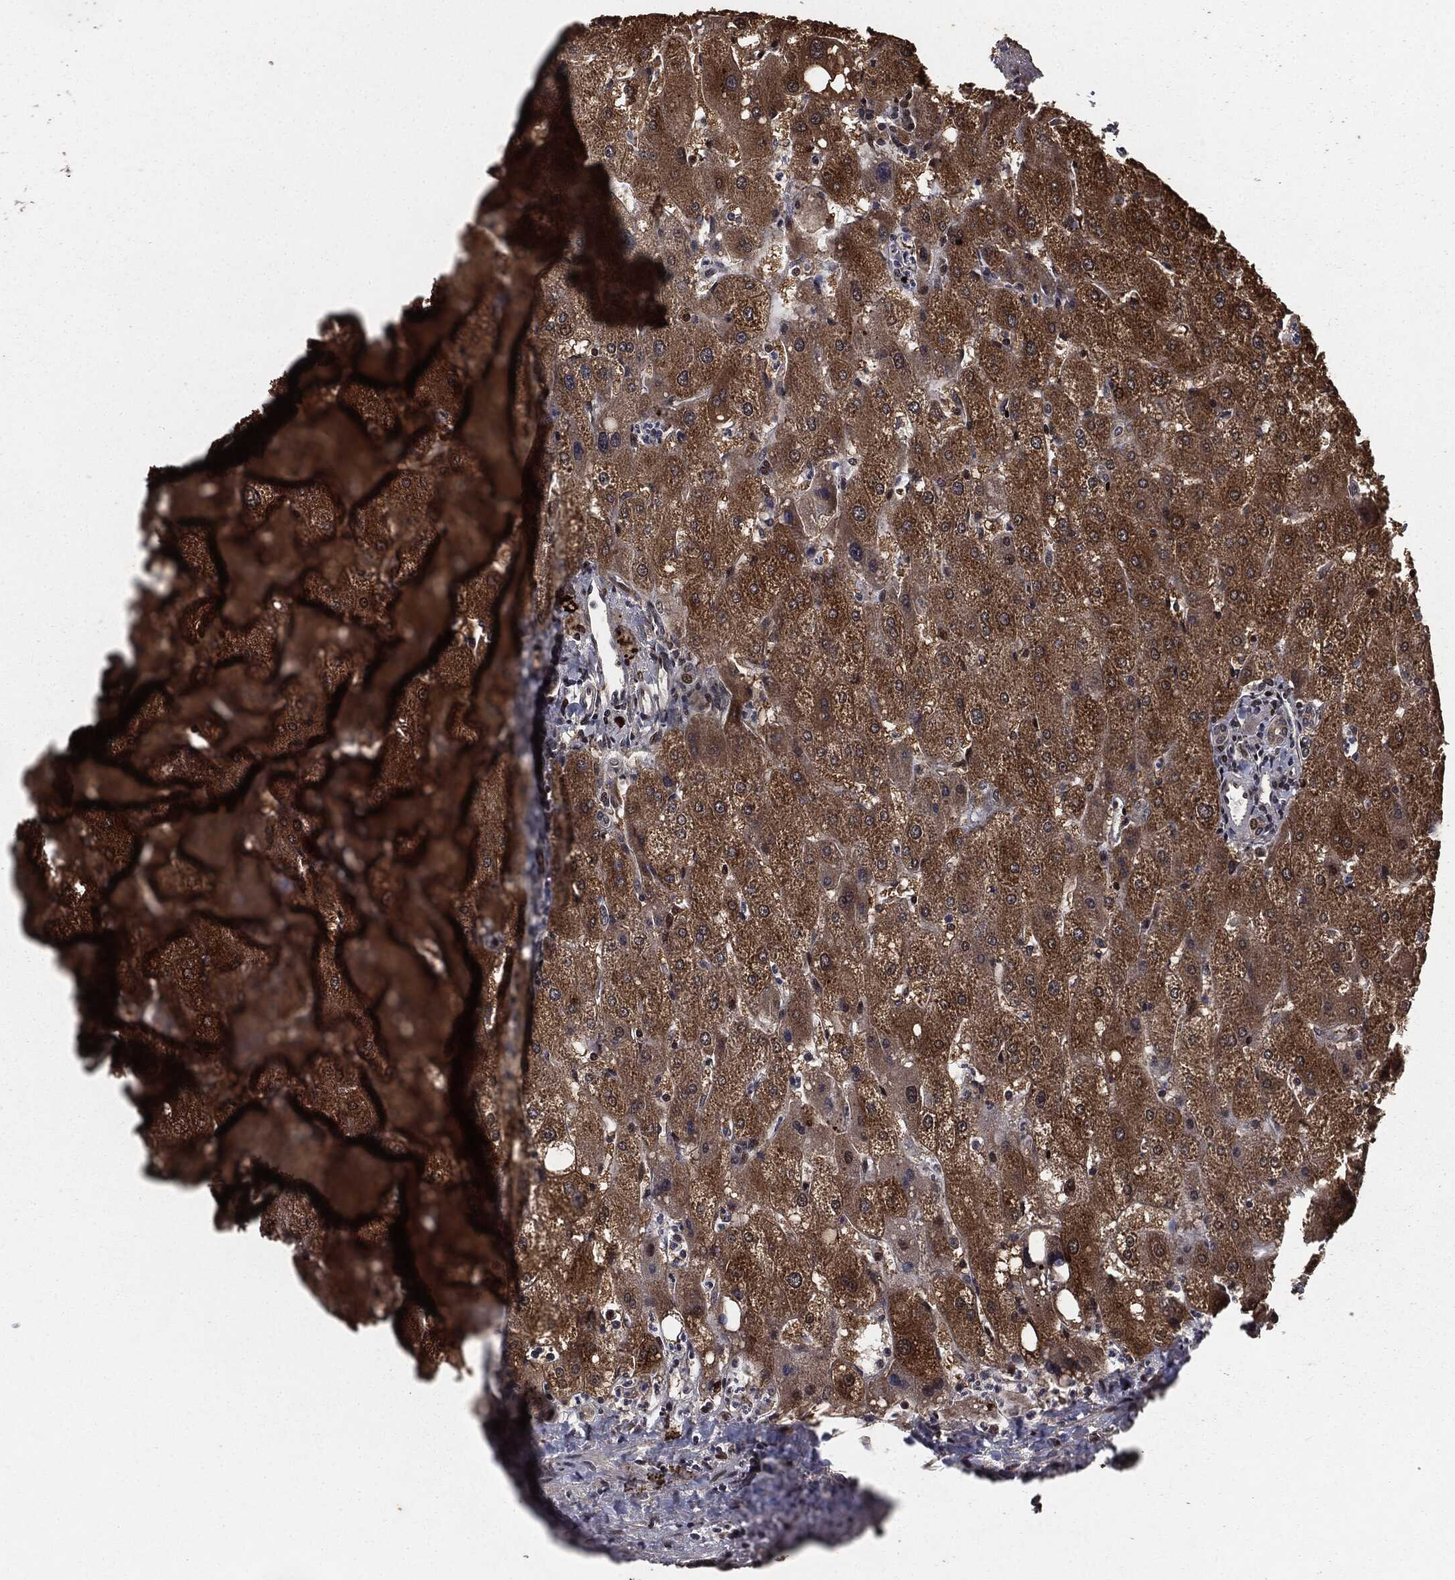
{"staining": {"intensity": "negative", "quantity": "none", "location": "none"}, "tissue": "liver", "cell_type": "Cholangiocytes", "image_type": "normal", "snomed": [{"axis": "morphology", "description": "Normal tissue, NOS"}, {"axis": "topography", "description": "Liver"}], "caption": "This histopathology image is of unremarkable liver stained with immunohistochemistry to label a protein in brown with the nuclei are counter-stained blue. There is no positivity in cholangiocytes.", "gene": "DVL2", "patient": {"sex": "male", "age": 67}}